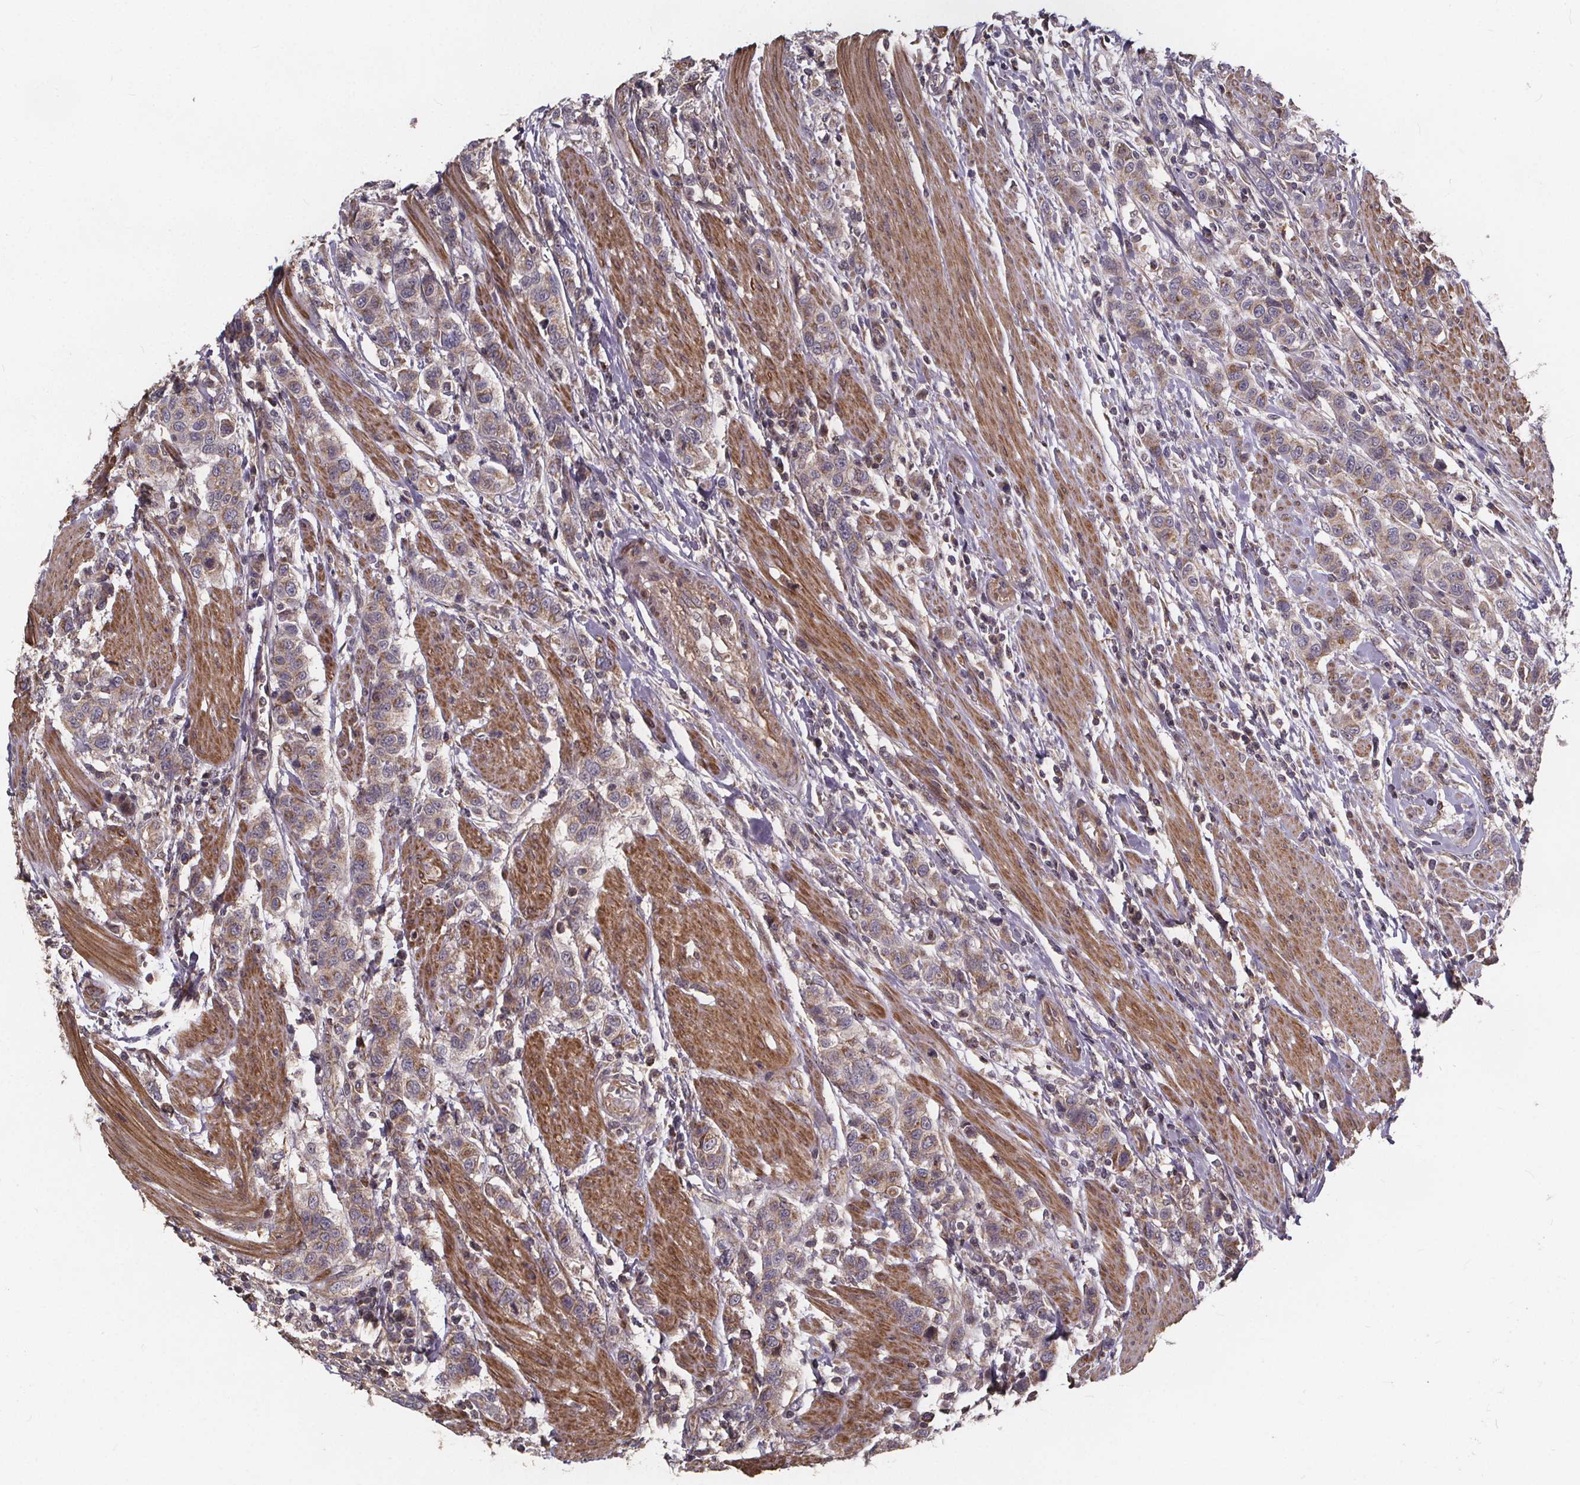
{"staining": {"intensity": "moderate", "quantity": "<25%", "location": "cytoplasmic/membranous"}, "tissue": "urothelial cancer", "cell_type": "Tumor cells", "image_type": "cancer", "snomed": [{"axis": "morphology", "description": "Urothelial carcinoma, High grade"}, {"axis": "topography", "description": "Urinary bladder"}], "caption": "Human urothelial carcinoma (high-grade) stained with a protein marker exhibits moderate staining in tumor cells.", "gene": "YME1L1", "patient": {"sex": "female", "age": 58}}